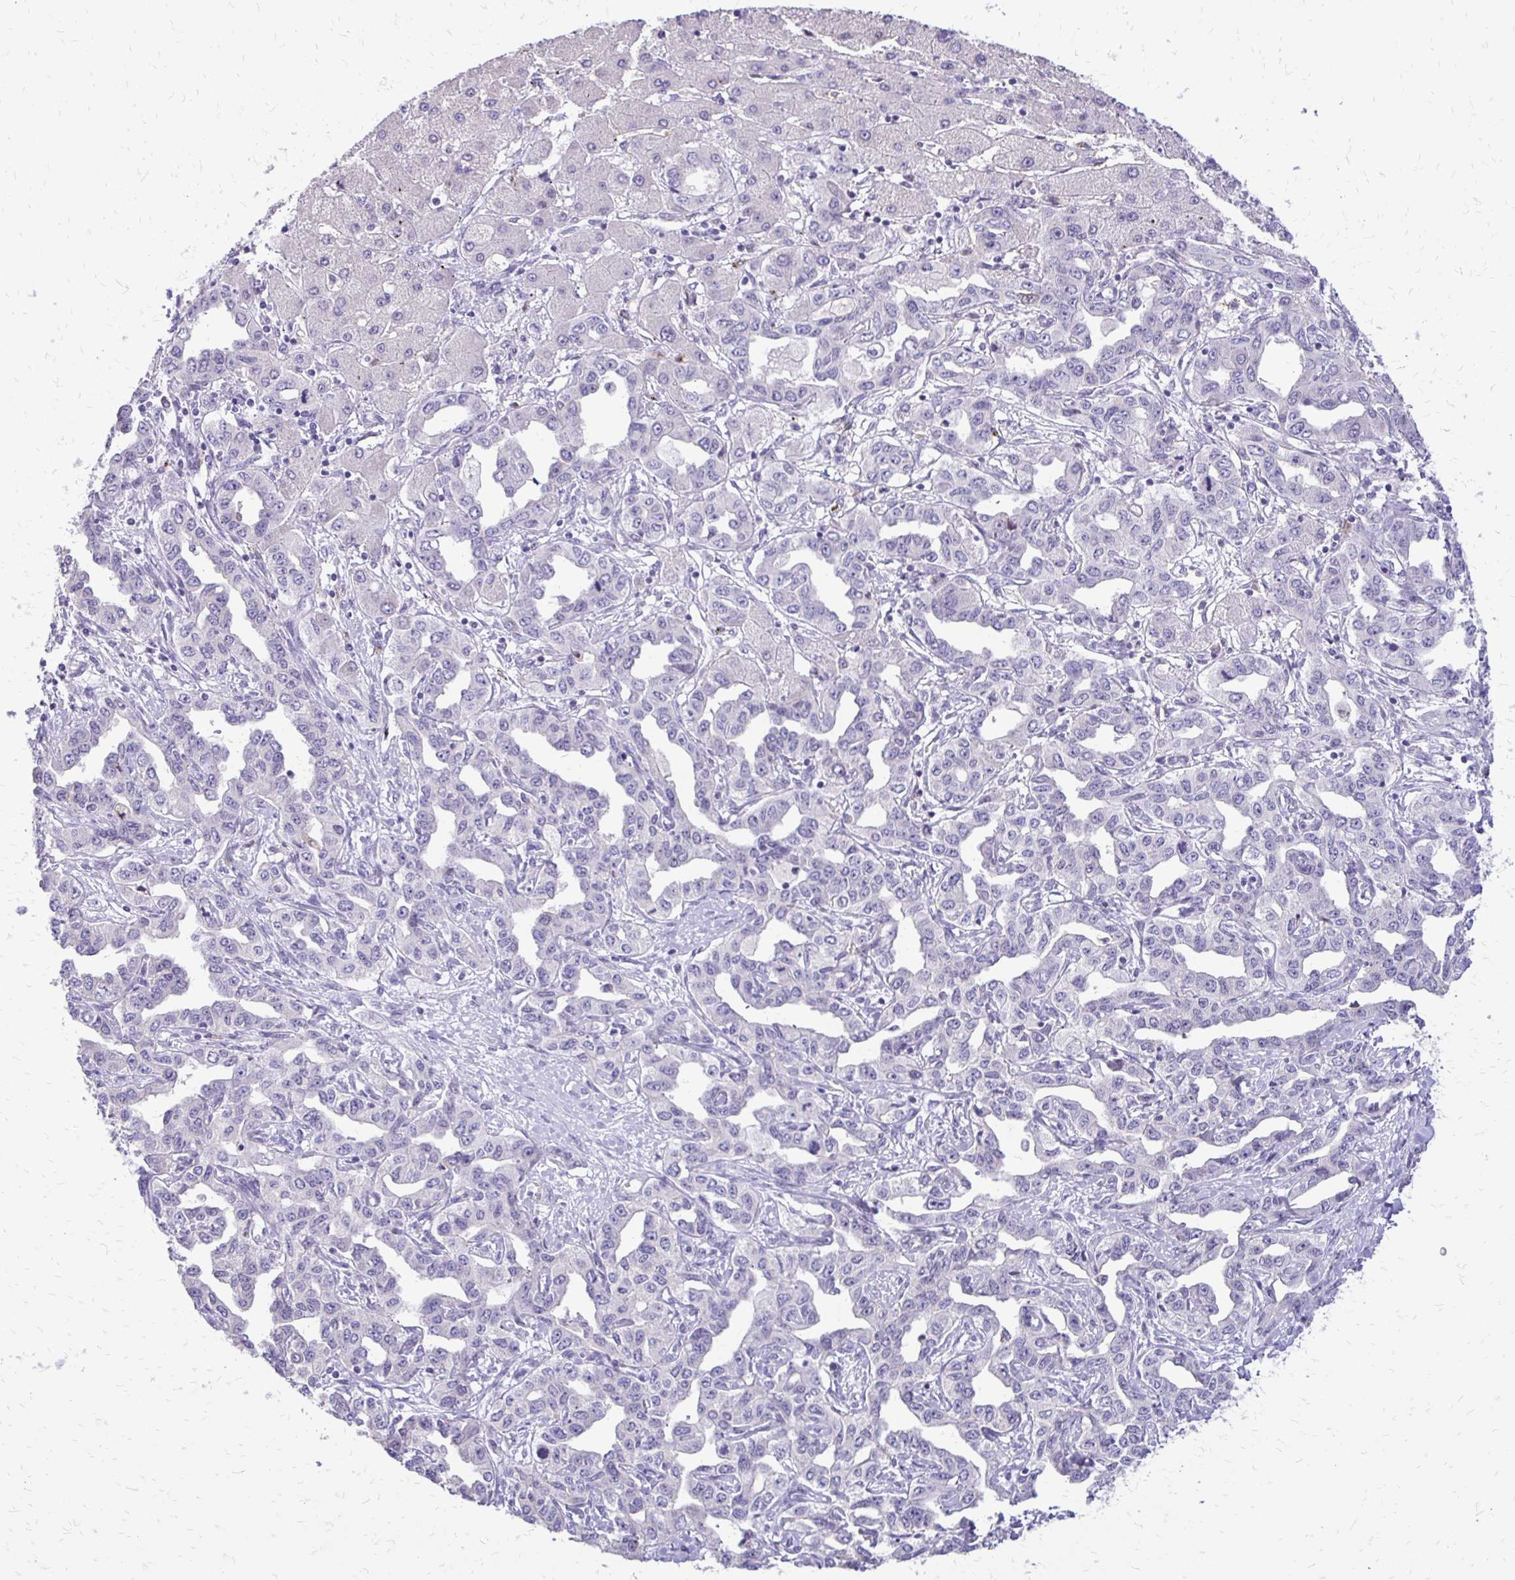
{"staining": {"intensity": "negative", "quantity": "none", "location": "none"}, "tissue": "liver cancer", "cell_type": "Tumor cells", "image_type": "cancer", "snomed": [{"axis": "morphology", "description": "Cholangiocarcinoma"}, {"axis": "topography", "description": "Liver"}], "caption": "This is an immunohistochemistry micrograph of human liver cancer (cholangiocarcinoma). There is no expression in tumor cells.", "gene": "ALPG", "patient": {"sex": "male", "age": 59}}